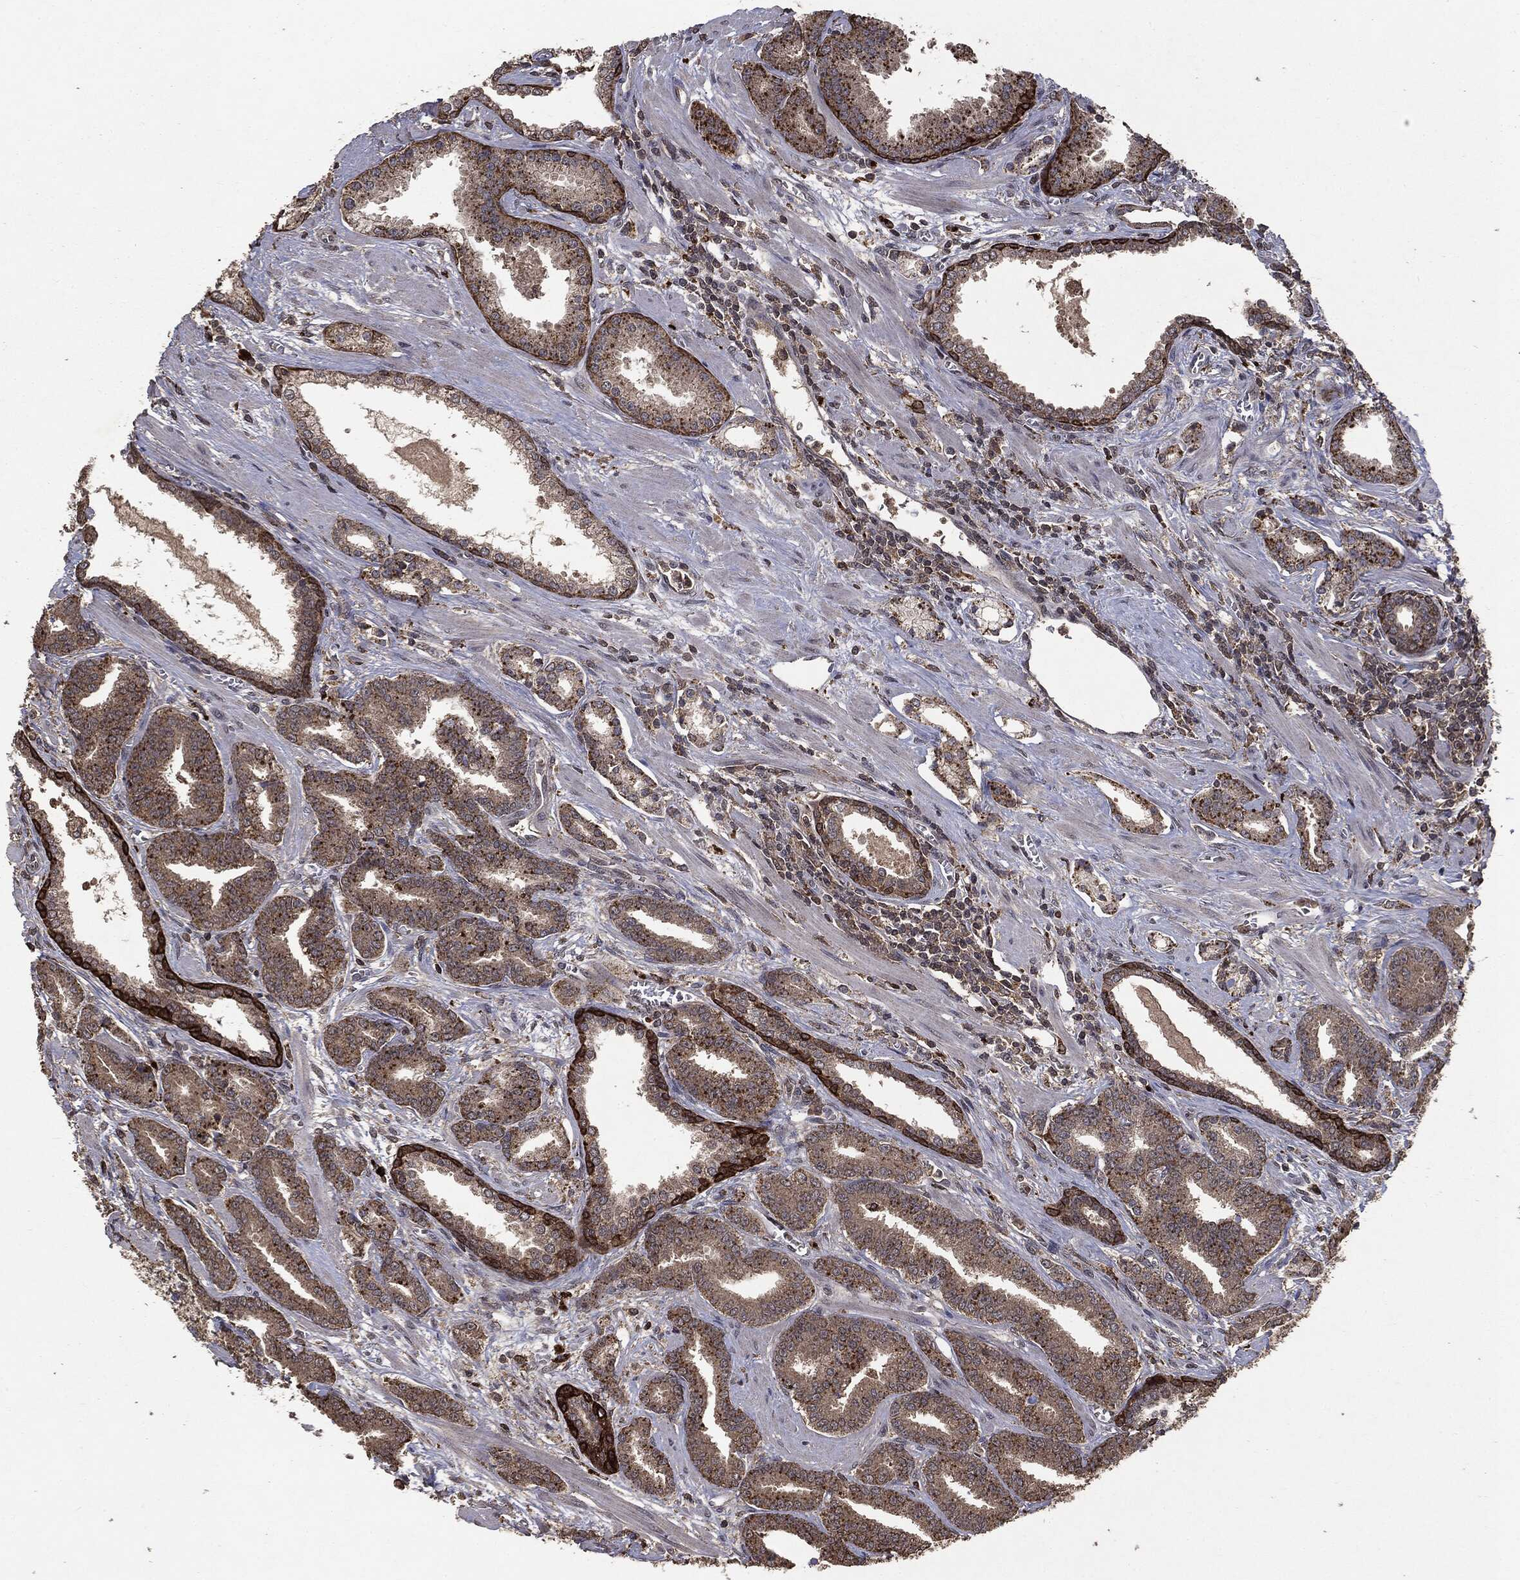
{"staining": {"intensity": "weak", "quantity": "<25%", "location": "cytoplasmic/membranous"}, "tissue": "prostate cancer", "cell_type": "Tumor cells", "image_type": "cancer", "snomed": [{"axis": "morphology", "description": "Adenocarcinoma, High grade"}, {"axis": "topography", "description": "Prostate"}], "caption": "IHC micrograph of human prostate high-grade adenocarcinoma stained for a protein (brown), which shows no expression in tumor cells.", "gene": "MTOR", "patient": {"sex": "male", "age": 60}}